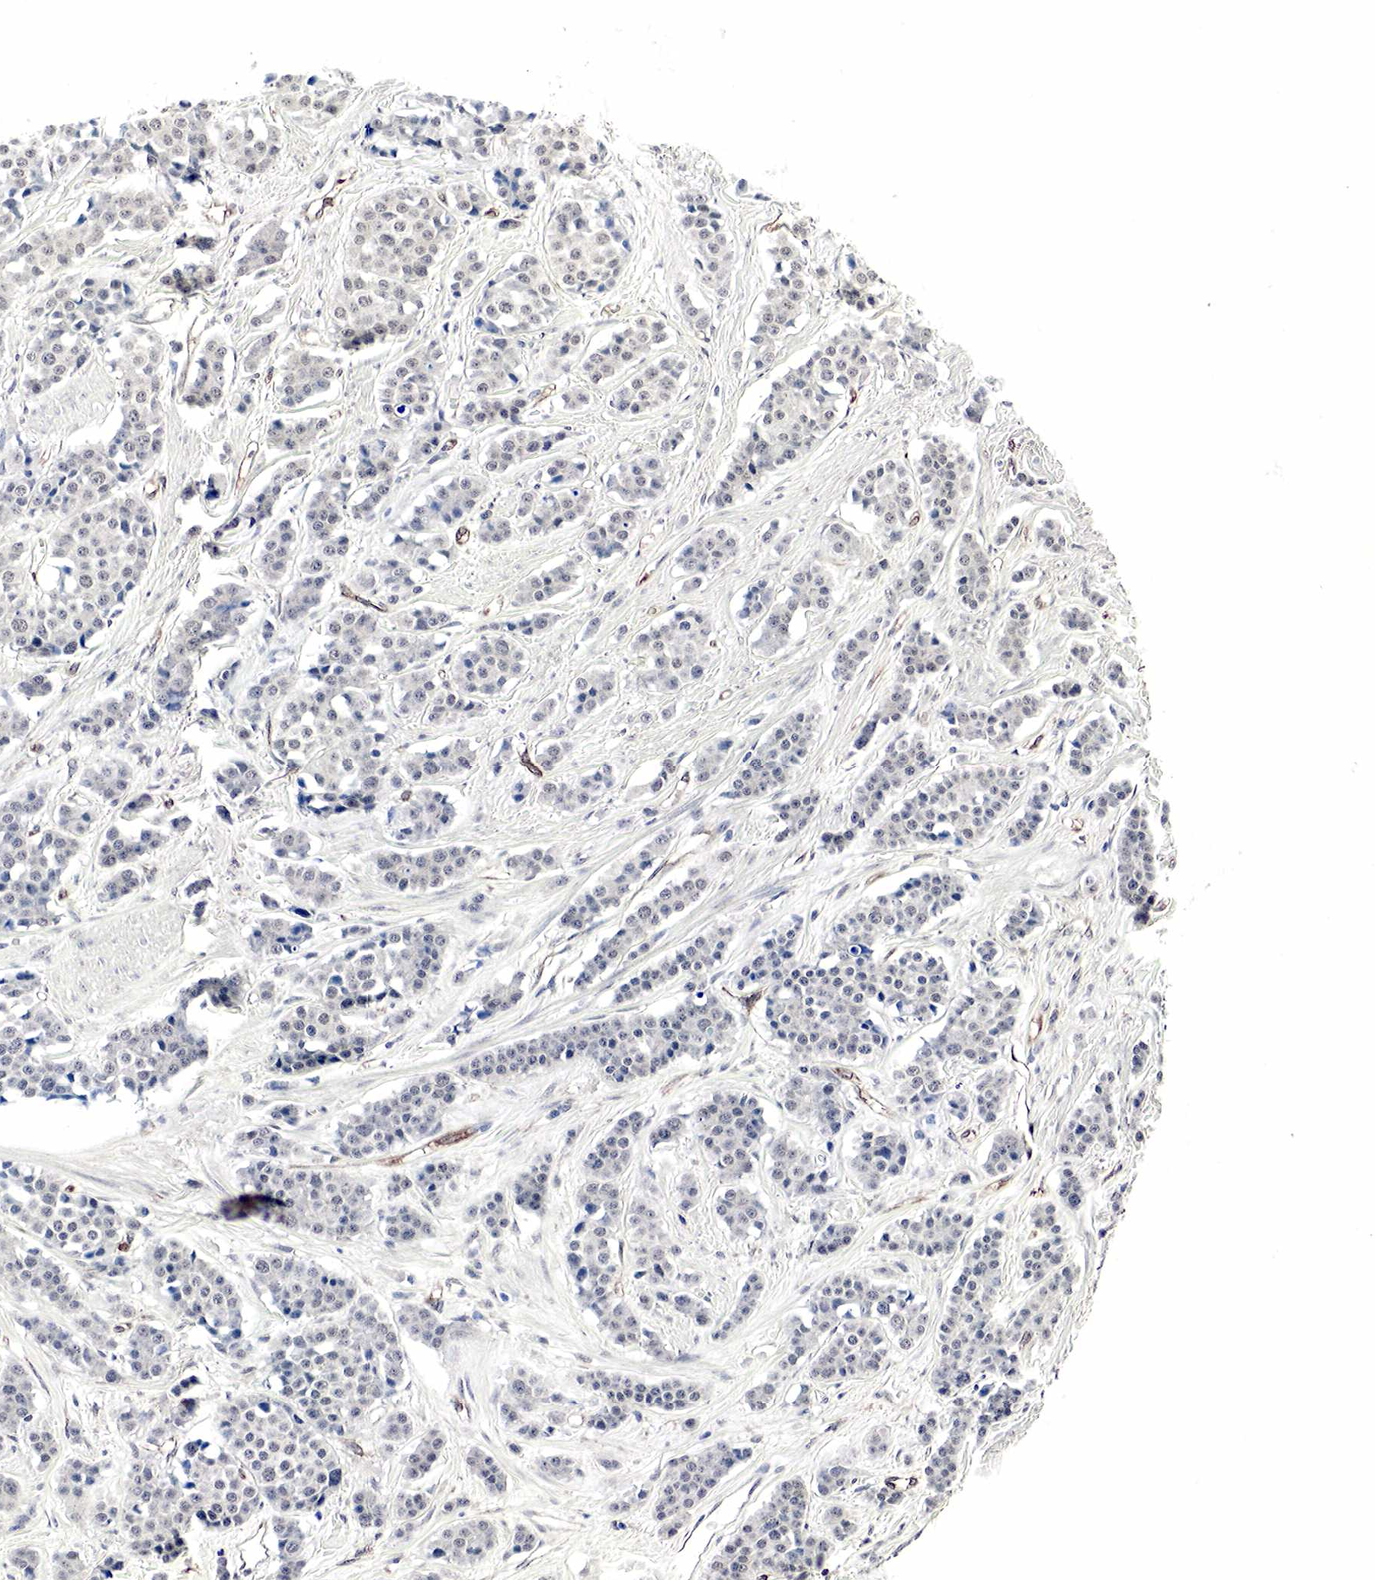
{"staining": {"intensity": "negative", "quantity": "none", "location": "none"}, "tissue": "carcinoid", "cell_type": "Tumor cells", "image_type": "cancer", "snomed": [{"axis": "morphology", "description": "Carcinoid, malignant, NOS"}, {"axis": "topography", "description": "Small intestine"}], "caption": "A high-resolution photomicrograph shows immunohistochemistry staining of carcinoid, which demonstrates no significant staining in tumor cells. (Immunohistochemistry (ihc), brightfield microscopy, high magnification).", "gene": "SPIN1", "patient": {"sex": "male", "age": 60}}